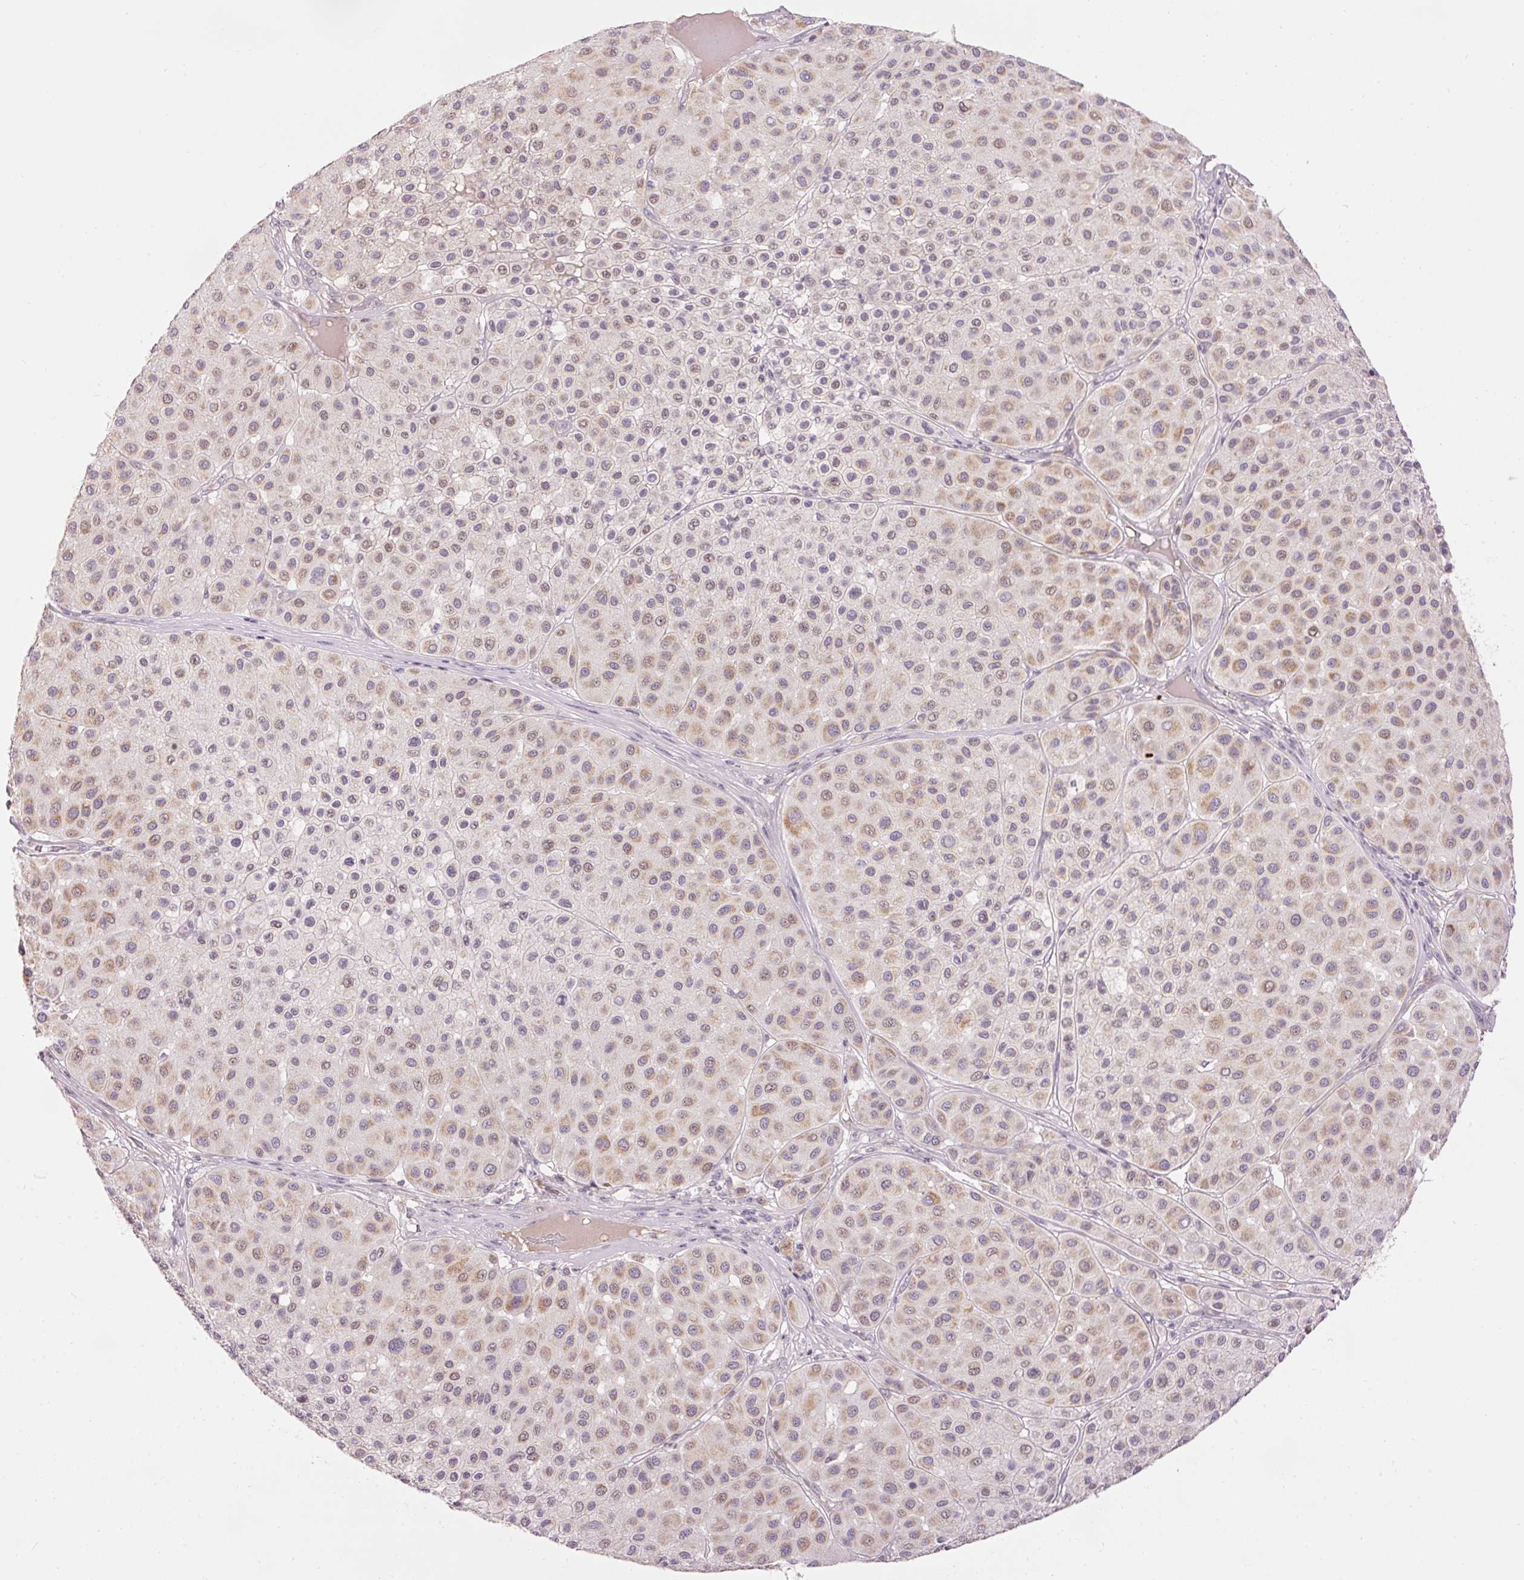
{"staining": {"intensity": "moderate", "quantity": "25%-75%", "location": "cytoplasmic/membranous"}, "tissue": "melanoma", "cell_type": "Tumor cells", "image_type": "cancer", "snomed": [{"axis": "morphology", "description": "Malignant melanoma, Metastatic site"}, {"axis": "topography", "description": "Smooth muscle"}], "caption": "An image of melanoma stained for a protein reveals moderate cytoplasmic/membranous brown staining in tumor cells.", "gene": "ABHD11", "patient": {"sex": "male", "age": 41}}